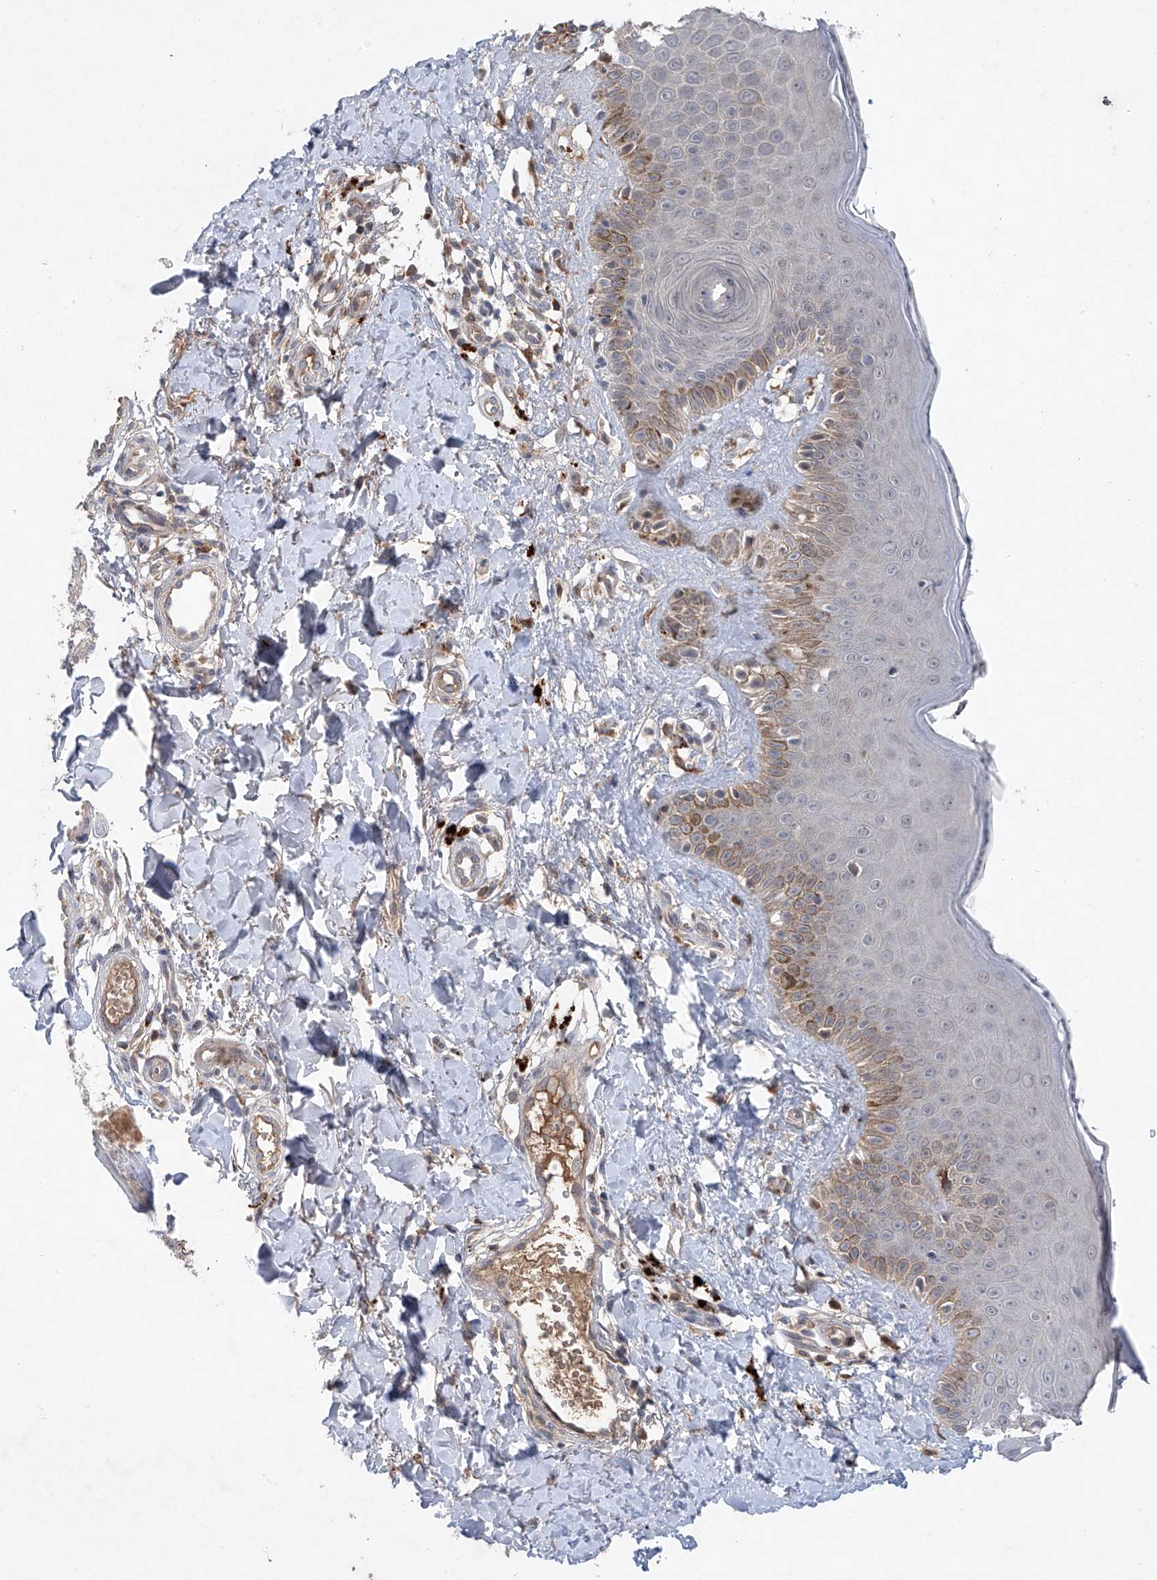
{"staining": {"intensity": "weak", "quantity": "25%-75%", "location": "cytoplasmic/membranous"}, "tissue": "skin", "cell_type": "Fibroblasts", "image_type": "normal", "snomed": [{"axis": "morphology", "description": "Normal tissue, NOS"}, {"axis": "topography", "description": "Skin"}], "caption": "Immunohistochemistry (IHC) staining of benign skin, which displays low levels of weak cytoplasmic/membranous positivity in about 25%-75% of fibroblasts indicating weak cytoplasmic/membranous protein expression. The staining was performed using DAB (3,3'-diaminobenzidine) (brown) for protein detection and nuclei were counterstained in hematoxylin (blue).", "gene": "FAM135A", "patient": {"sex": "male", "age": 52}}